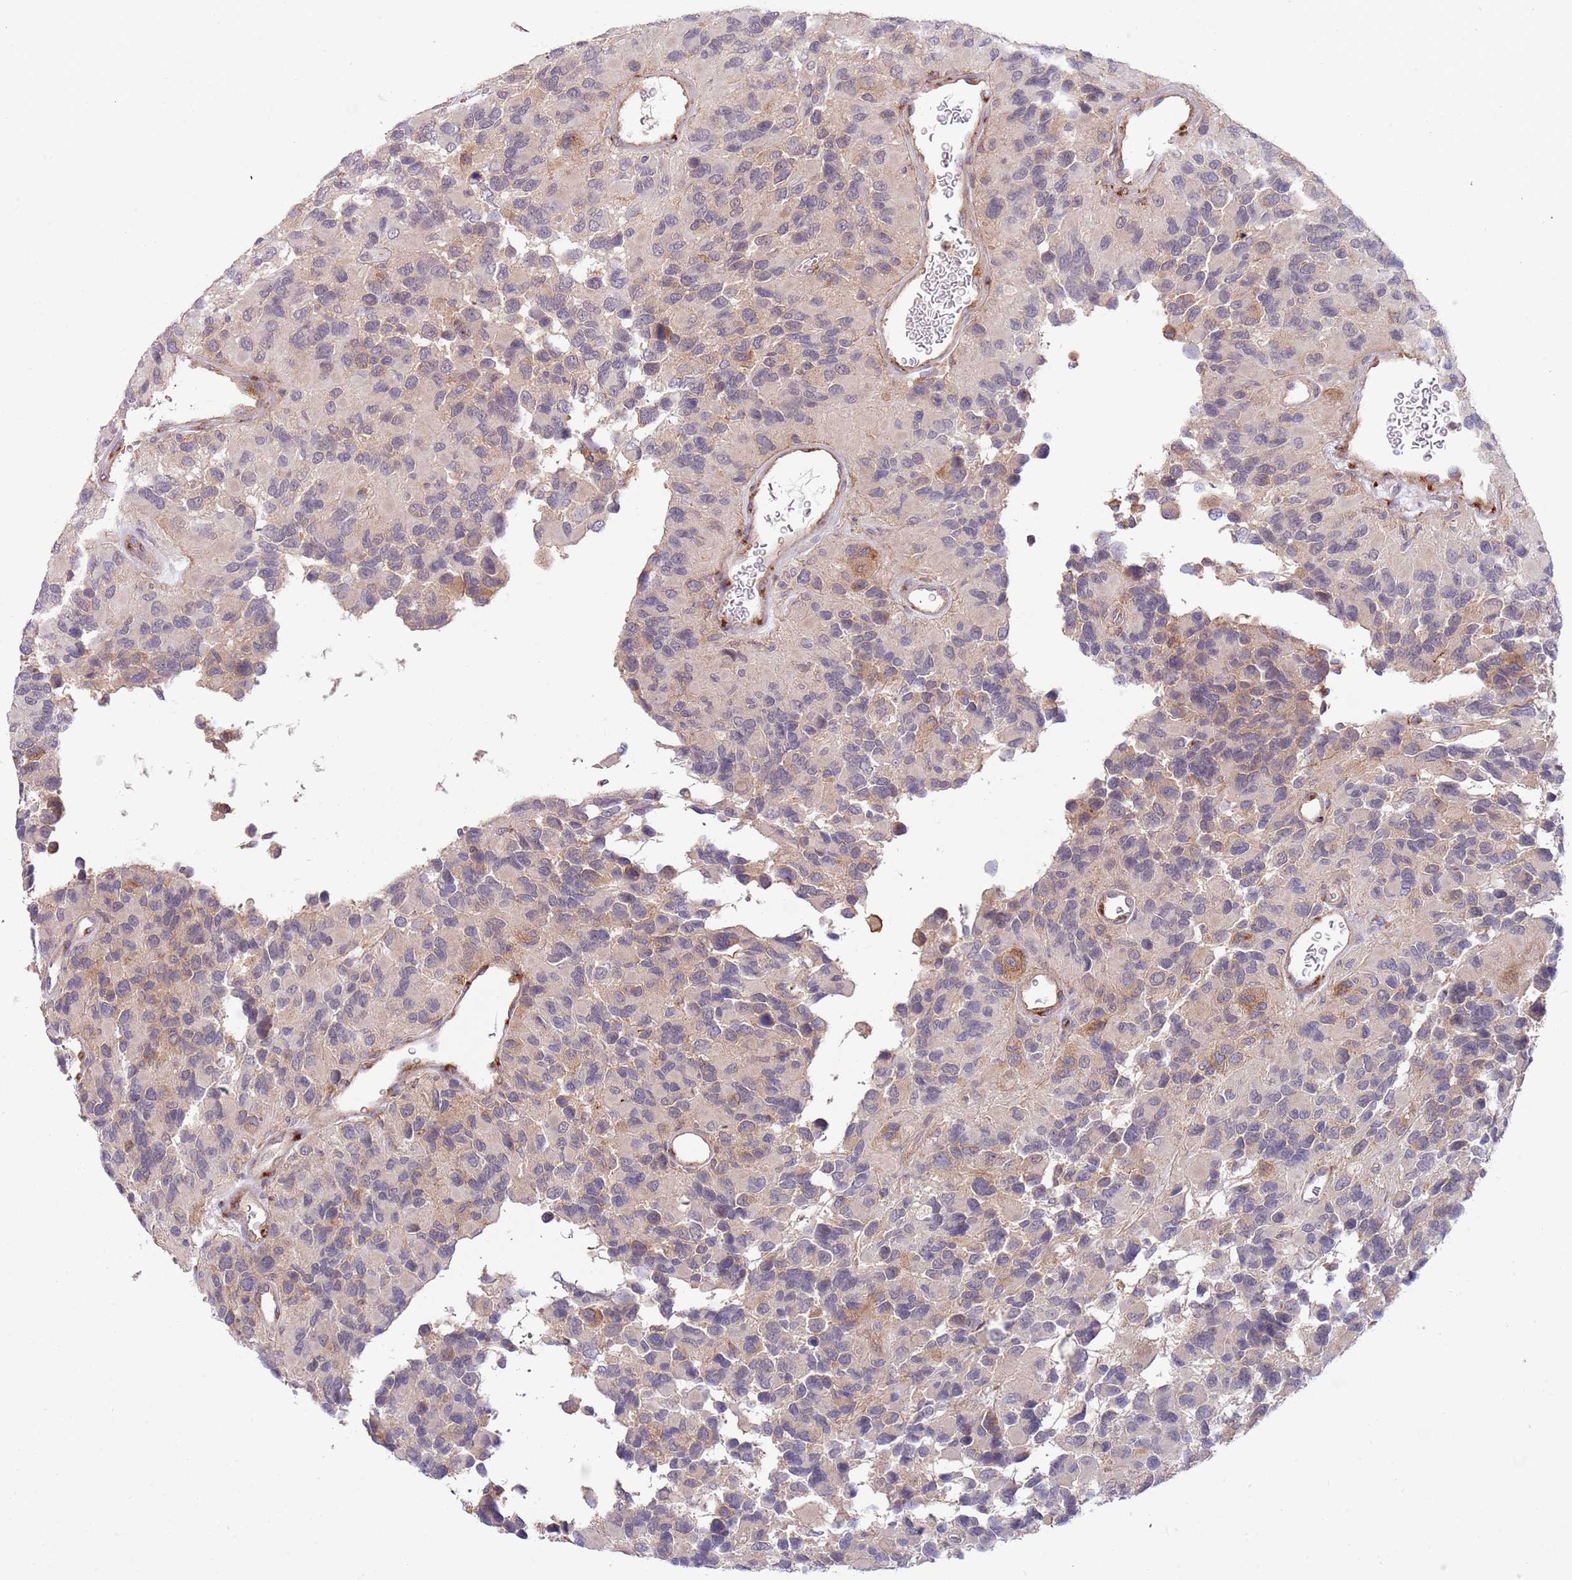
{"staining": {"intensity": "negative", "quantity": "none", "location": "none"}, "tissue": "glioma", "cell_type": "Tumor cells", "image_type": "cancer", "snomed": [{"axis": "morphology", "description": "Glioma, malignant, High grade"}, {"axis": "topography", "description": "Brain"}], "caption": "The image exhibits no staining of tumor cells in glioma.", "gene": "BTBD7", "patient": {"sex": "male", "age": 77}}